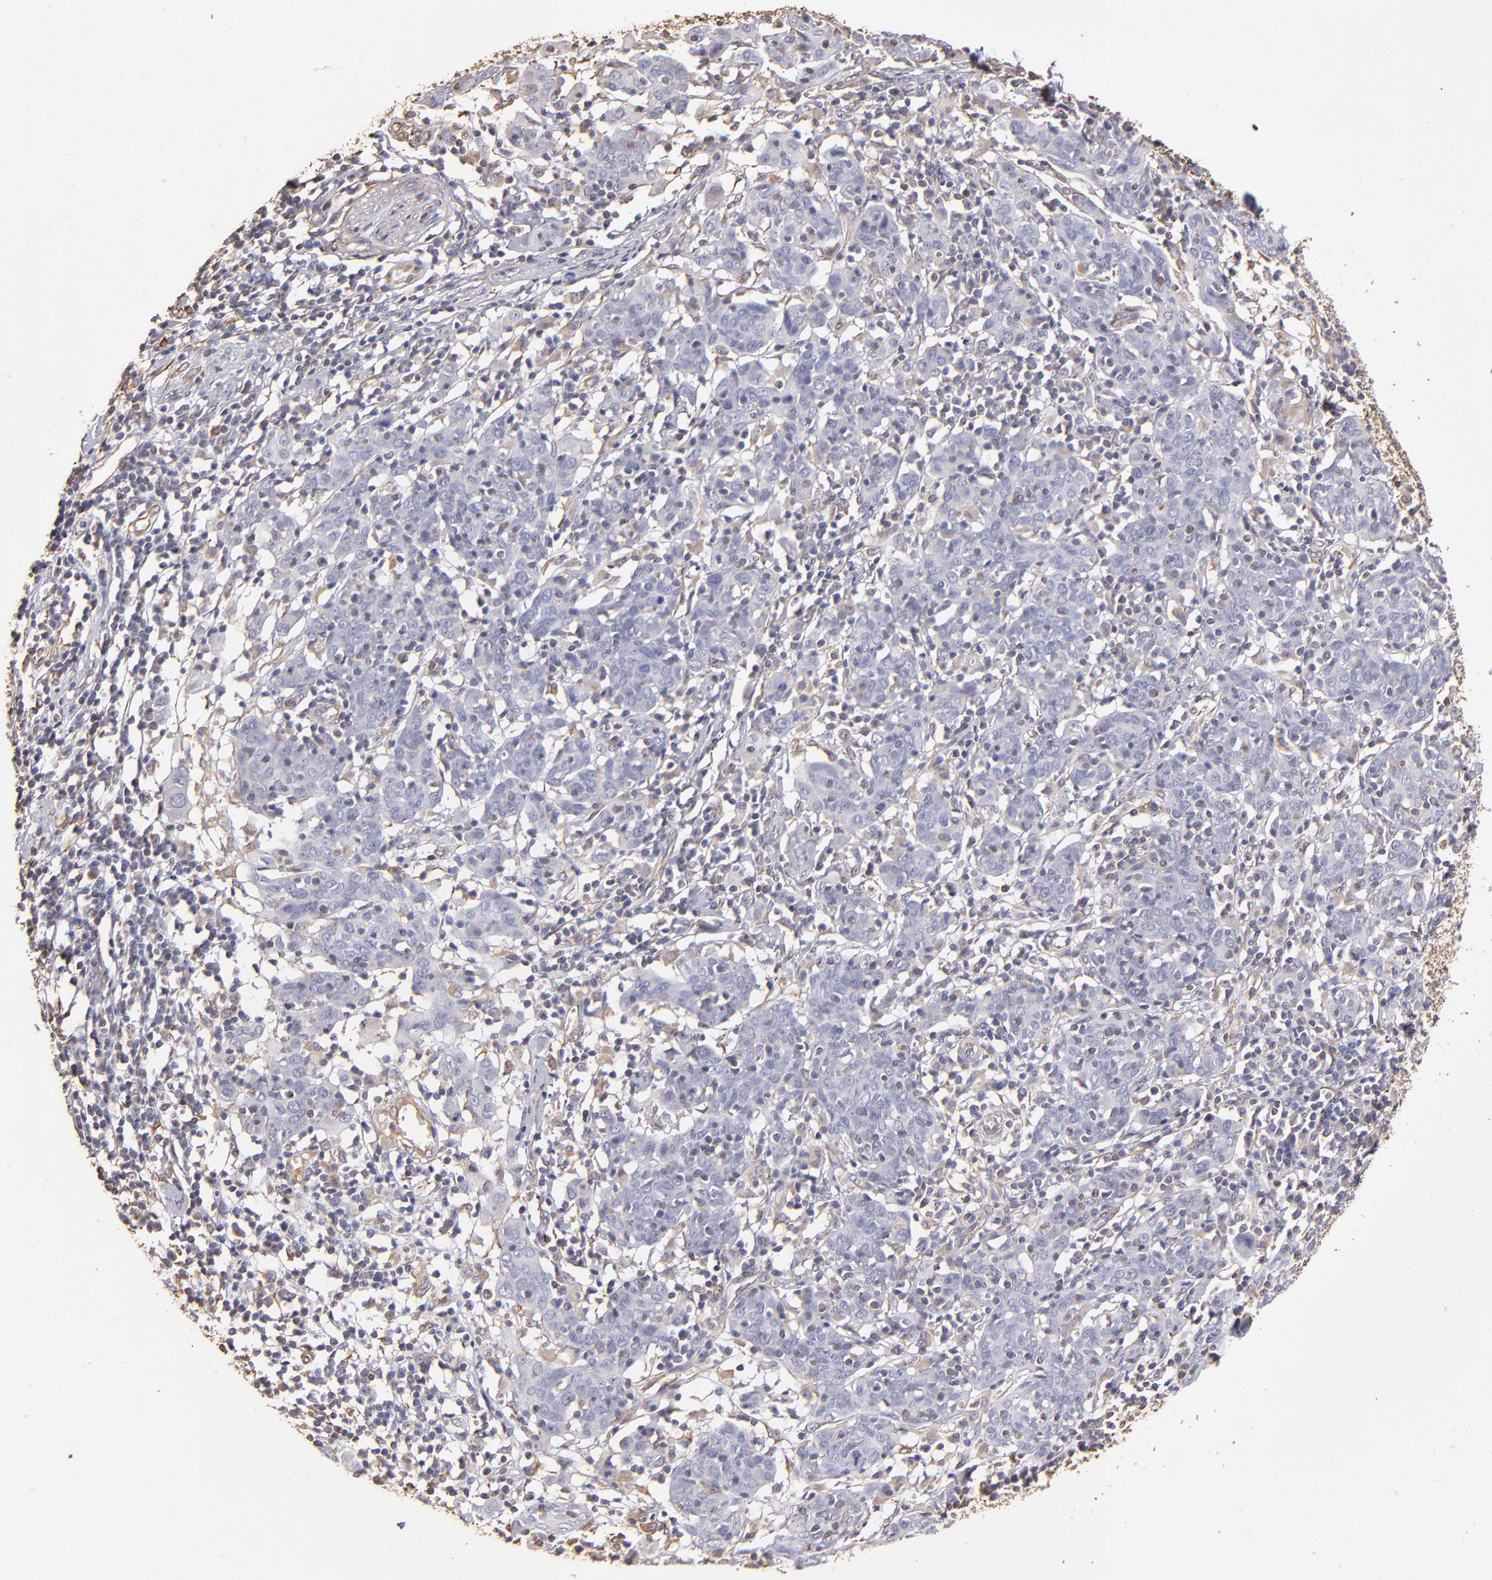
{"staining": {"intensity": "negative", "quantity": "none", "location": "none"}, "tissue": "cervical cancer", "cell_type": "Tumor cells", "image_type": "cancer", "snomed": [{"axis": "morphology", "description": "Normal tissue, NOS"}, {"axis": "morphology", "description": "Squamous cell carcinoma, NOS"}, {"axis": "topography", "description": "Cervix"}], "caption": "A high-resolution micrograph shows IHC staining of cervical cancer (squamous cell carcinoma), which shows no significant positivity in tumor cells.", "gene": "ABCC1", "patient": {"sex": "female", "age": 67}}